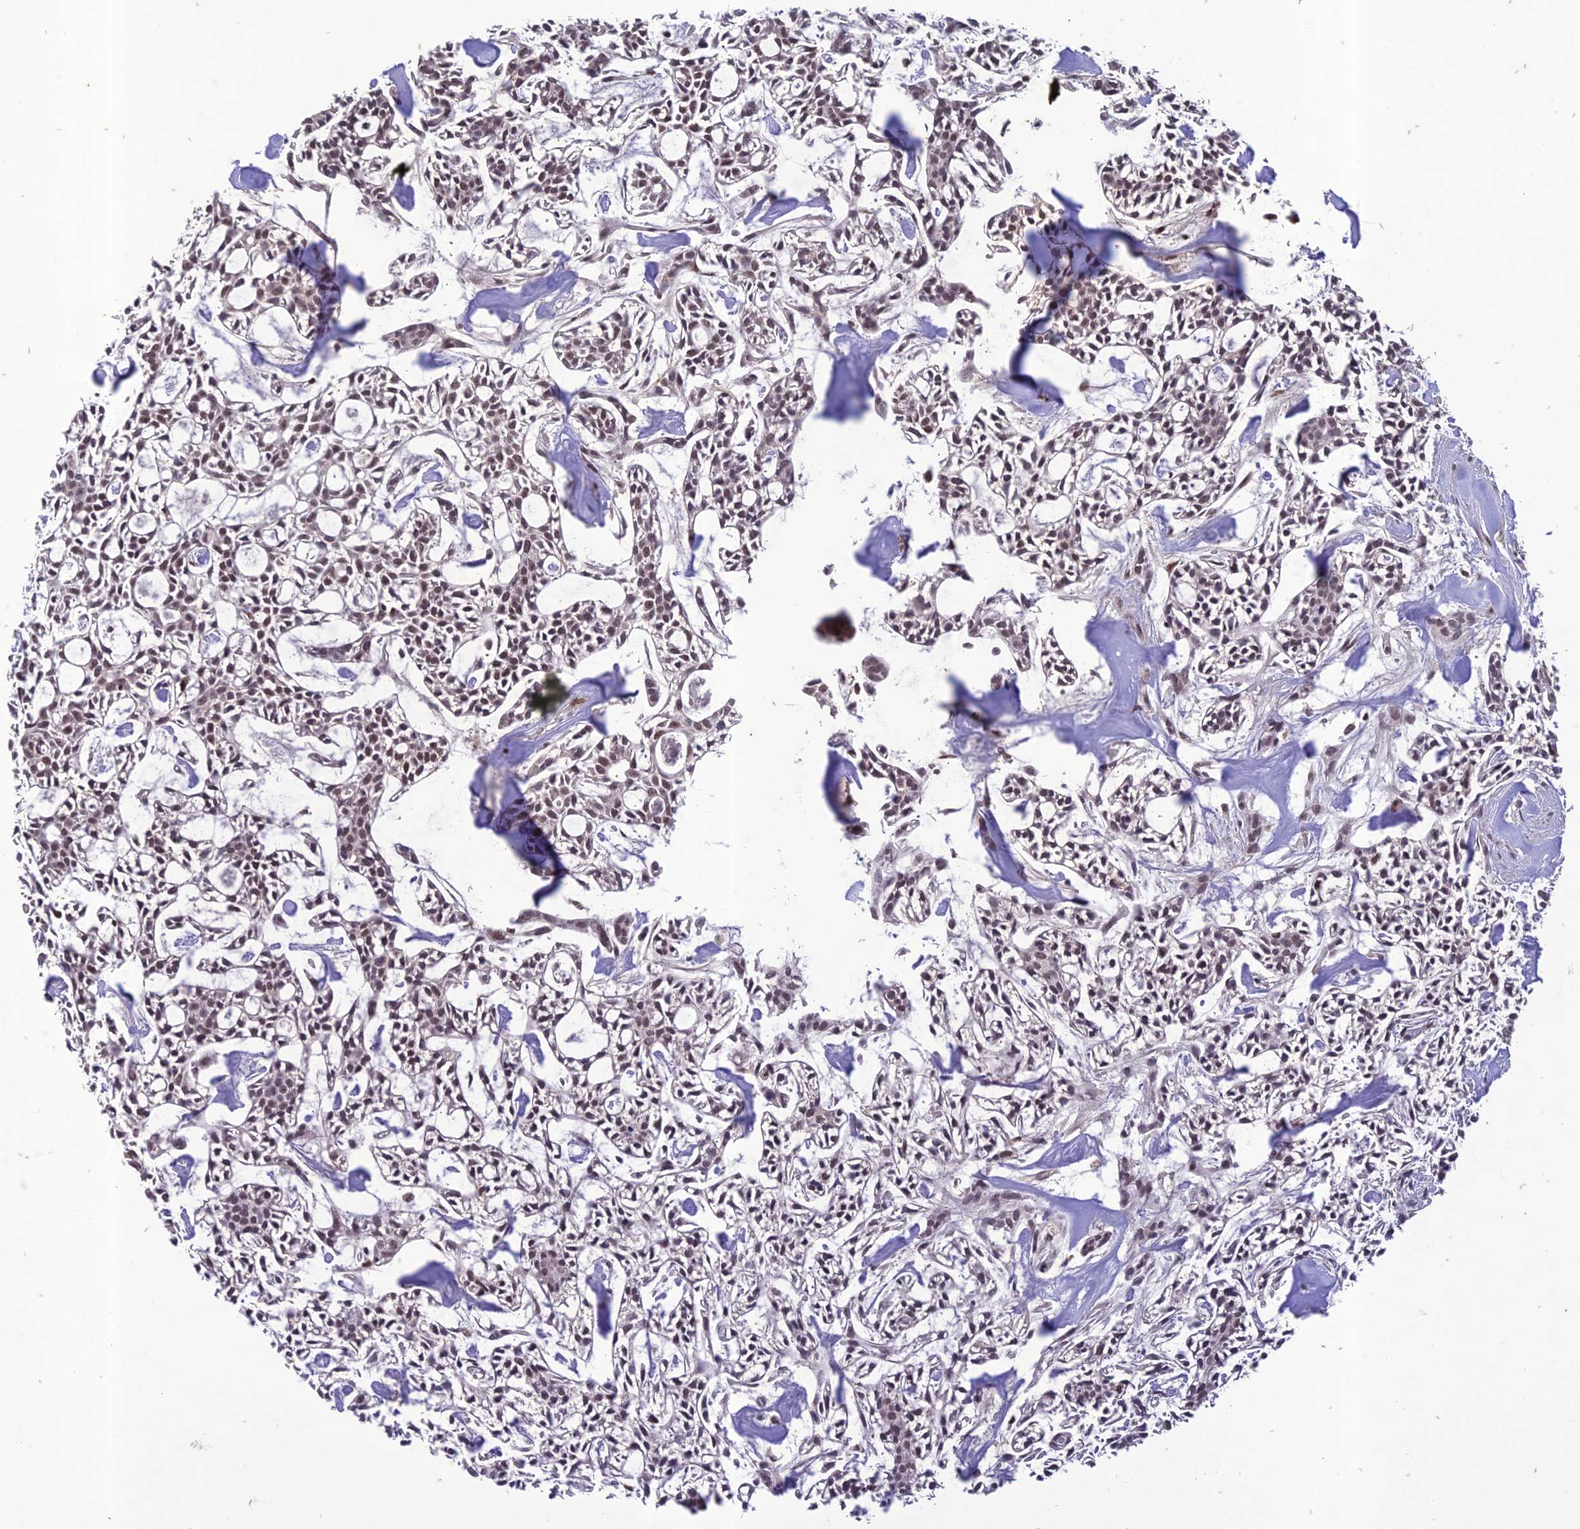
{"staining": {"intensity": "weak", "quantity": ">75%", "location": "nuclear"}, "tissue": "head and neck cancer", "cell_type": "Tumor cells", "image_type": "cancer", "snomed": [{"axis": "morphology", "description": "Adenocarcinoma, NOS"}, {"axis": "topography", "description": "Salivary gland"}, {"axis": "topography", "description": "Head-Neck"}], "caption": "The image shows staining of head and neck cancer, revealing weak nuclear protein expression (brown color) within tumor cells.", "gene": "POP4", "patient": {"sex": "male", "age": 55}}